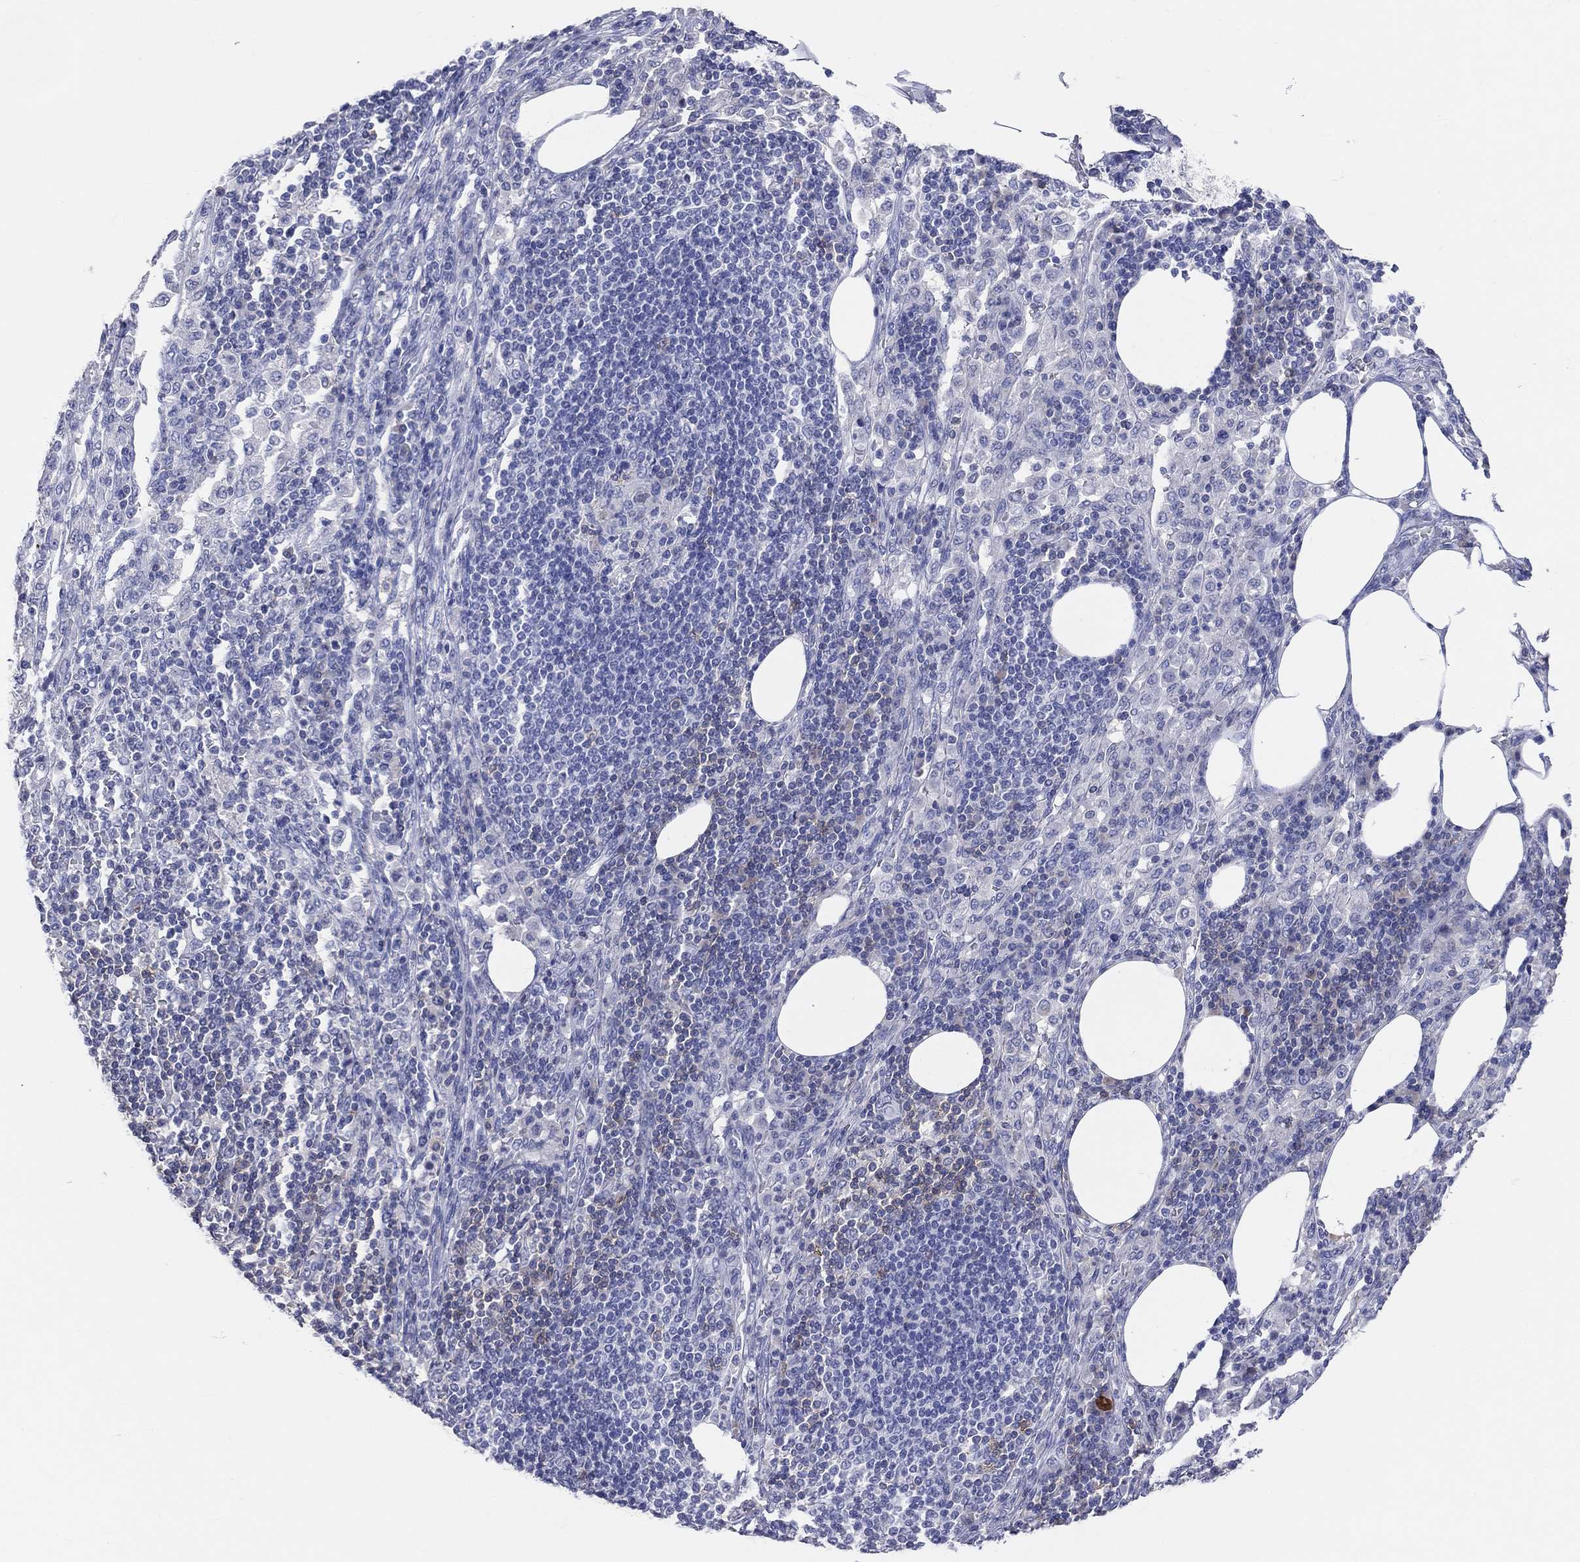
{"staining": {"intensity": "negative", "quantity": "none", "location": "none"}, "tissue": "pancreatic cancer", "cell_type": "Tumor cells", "image_type": "cancer", "snomed": [{"axis": "morphology", "description": "Adenocarcinoma, NOS"}, {"axis": "topography", "description": "Pancreas"}], "caption": "DAB immunohistochemical staining of adenocarcinoma (pancreatic) reveals no significant staining in tumor cells.", "gene": "LAT", "patient": {"sex": "female", "age": 61}}